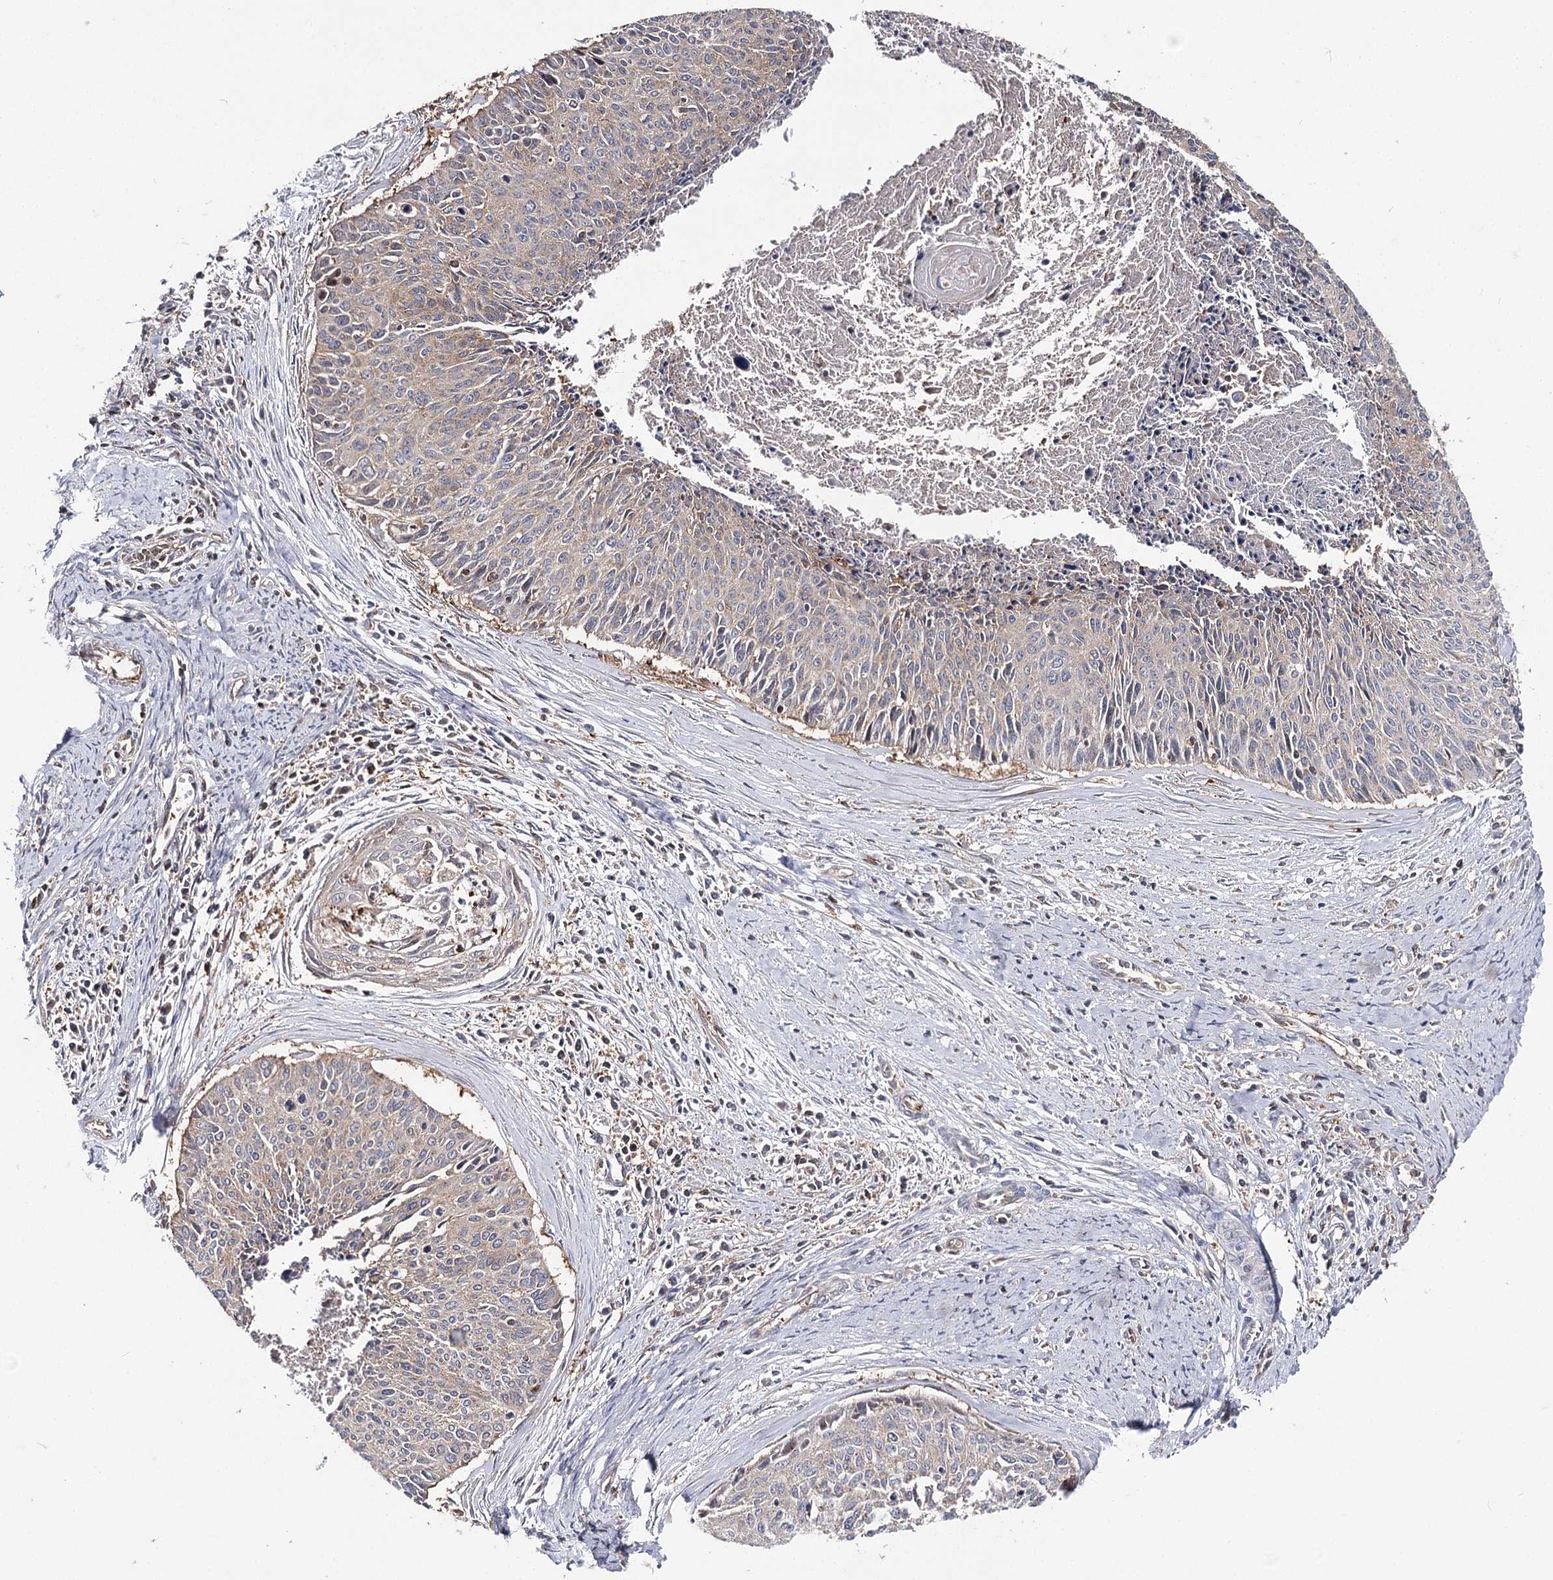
{"staining": {"intensity": "negative", "quantity": "none", "location": "none"}, "tissue": "cervical cancer", "cell_type": "Tumor cells", "image_type": "cancer", "snomed": [{"axis": "morphology", "description": "Squamous cell carcinoma, NOS"}, {"axis": "topography", "description": "Cervix"}], "caption": "DAB immunohistochemical staining of squamous cell carcinoma (cervical) shows no significant positivity in tumor cells. (DAB IHC with hematoxylin counter stain).", "gene": "SEC24B", "patient": {"sex": "female", "age": 55}}